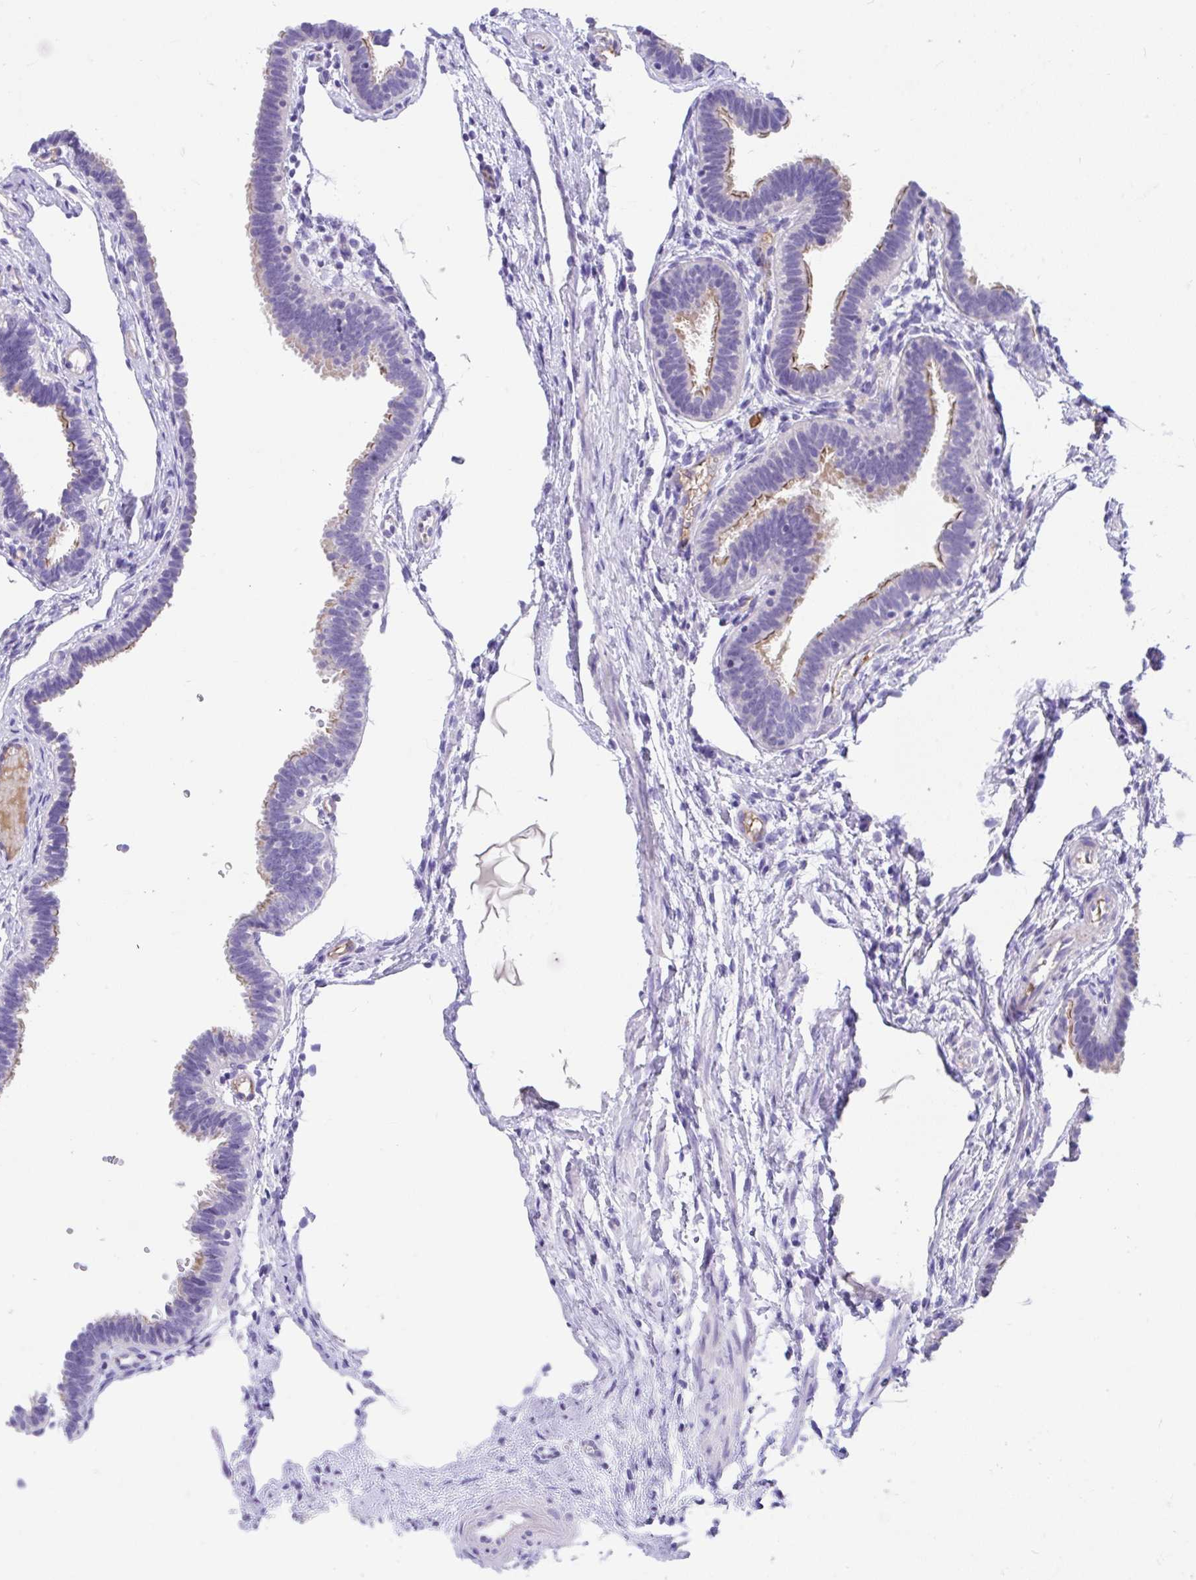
{"staining": {"intensity": "negative", "quantity": "none", "location": "none"}, "tissue": "fallopian tube", "cell_type": "Glandular cells", "image_type": "normal", "snomed": [{"axis": "morphology", "description": "Normal tissue, NOS"}, {"axis": "topography", "description": "Fallopian tube"}], "caption": "The micrograph demonstrates no staining of glandular cells in benign fallopian tube. (Immunohistochemistry (ihc), brightfield microscopy, high magnification).", "gene": "CCSAP", "patient": {"sex": "female", "age": 37}}